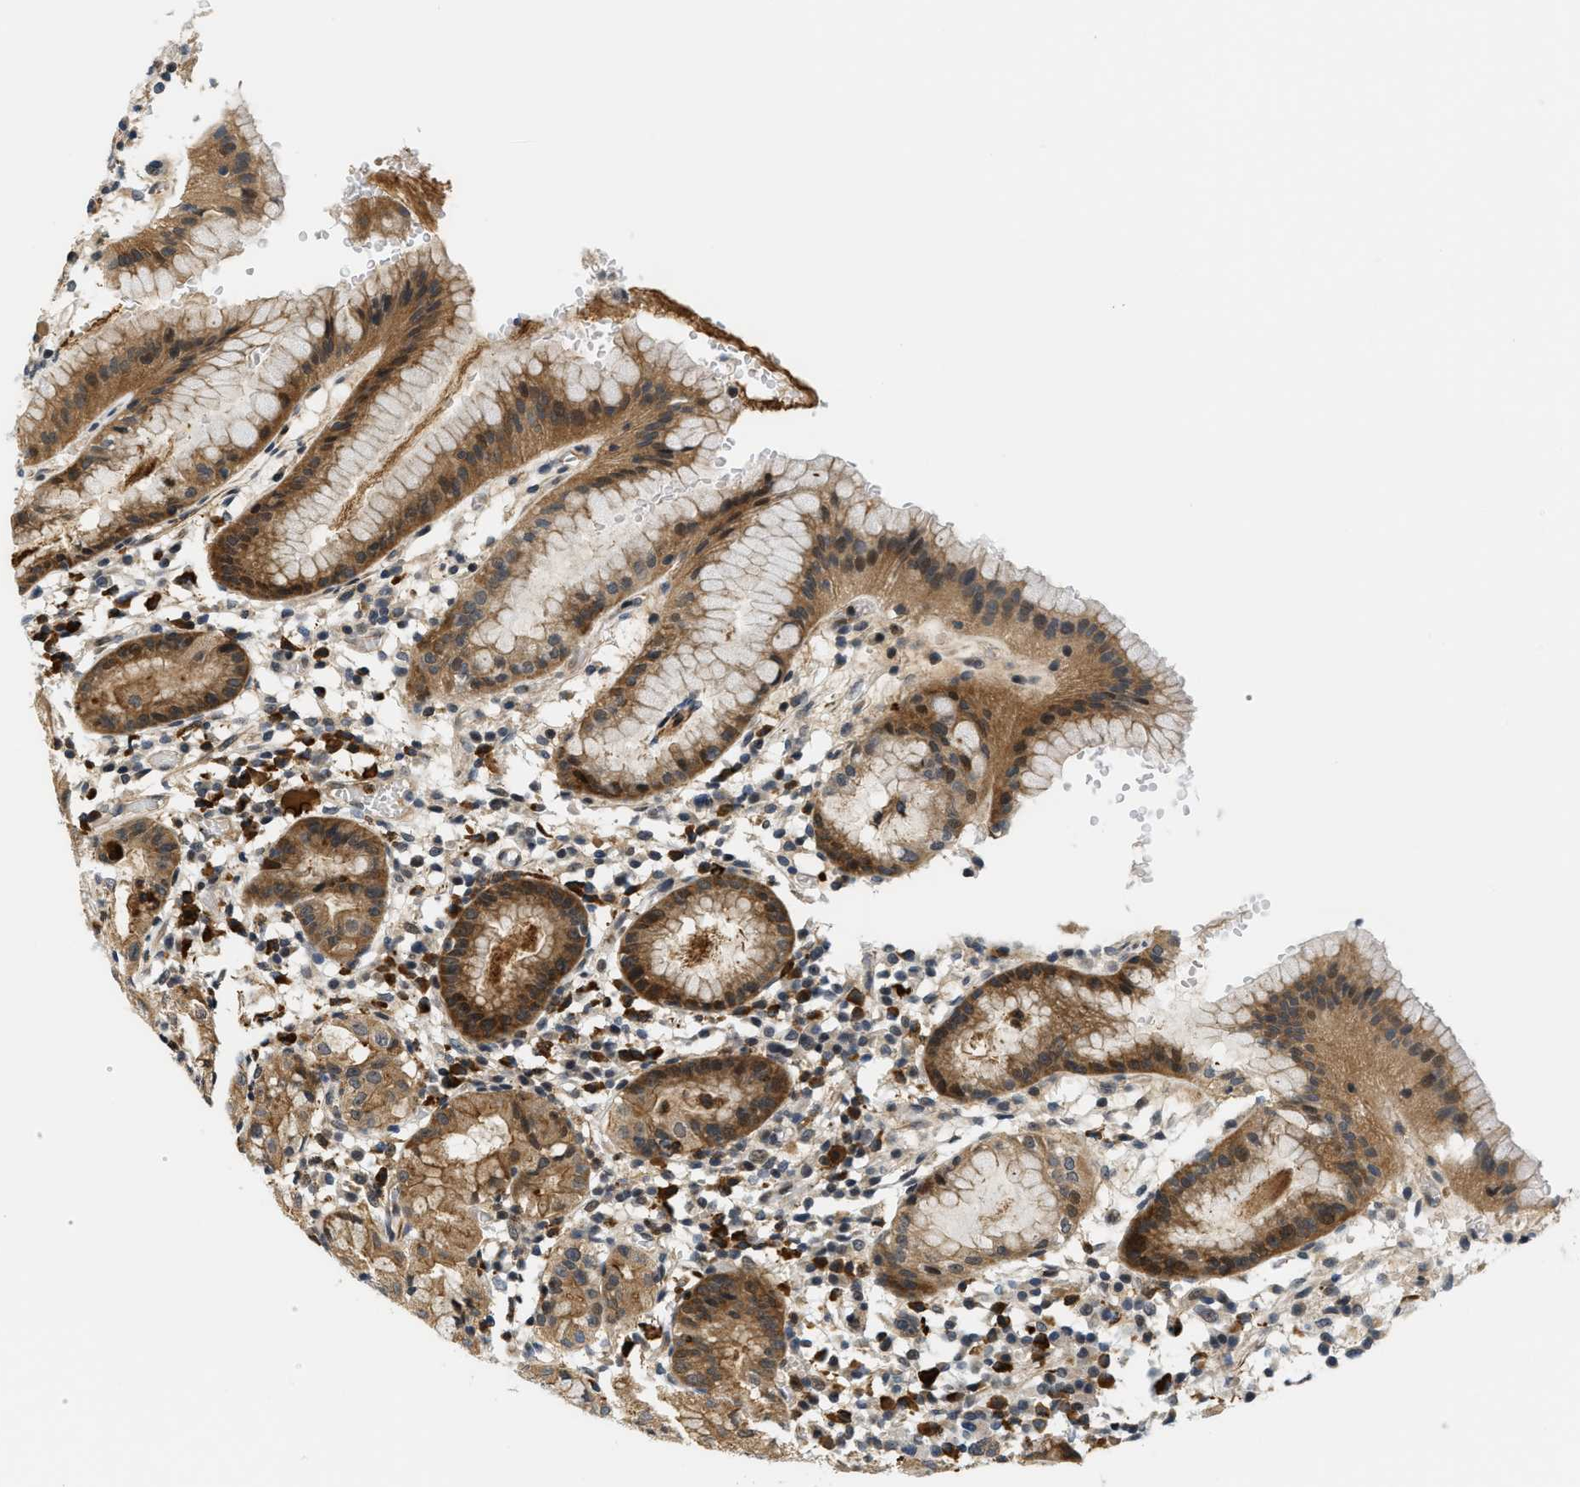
{"staining": {"intensity": "moderate", "quantity": "25%-75%", "location": "cytoplasmic/membranous"}, "tissue": "stomach", "cell_type": "Glandular cells", "image_type": "normal", "snomed": [{"axis": "morphology", "description": "Normal tissue, NOS"}, {"axis": "topography", "description": "Stomach"}, {"axis": "topography", "description": "Stomach, lower"}], "caption": "The micrograph demonstrates staining of normal stomach, revealing moderate cytoplasmic/membranous protein staining (brown color) within glandular cells.", "gene": "KMT2A", "patient": {"sex": "female", "age": 75}}